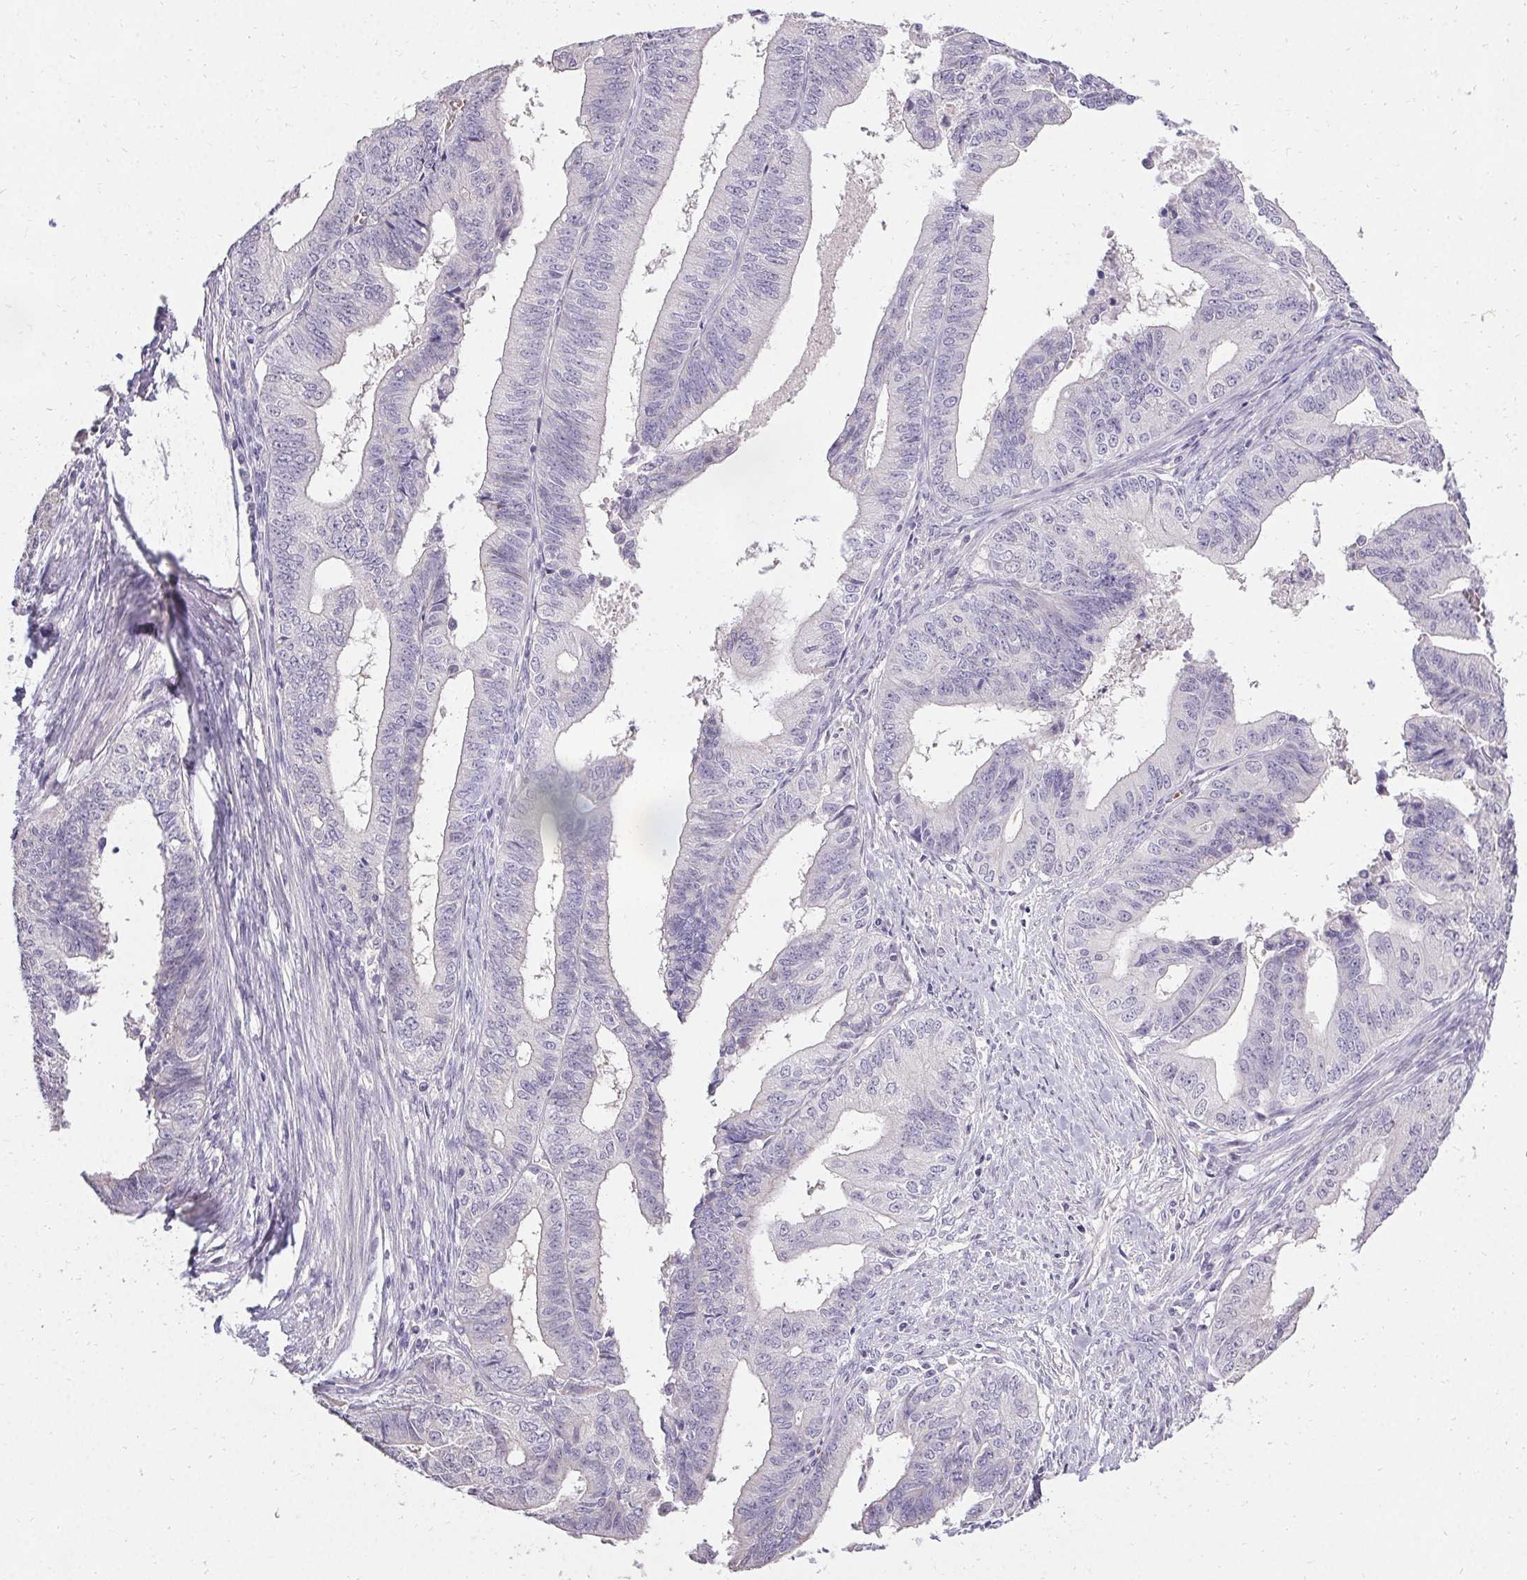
{"staining": {"intensity": "negative", "quantity": "none", "location": "none"}, "tissue": "endometrial cancer", "cell_type": "Tumor cells", "image_type": "cancer", "snomed": [{"axis": "morphology", "description": "Adenocarcinoma, NOS"}, {"axis": "topography", "description": "Endometrium"}], "caption": "Histopathology image shows no protein positivity in tumor cells of adenocarcinoma (endometrial) tissue. Brightfield microscopy of immunohistochemistry stained with DAB (brown) and hematoxylin (blue), captured at high magnification.", "gene": "PMEL", "patient": {"sex": "female", "age": 65}}